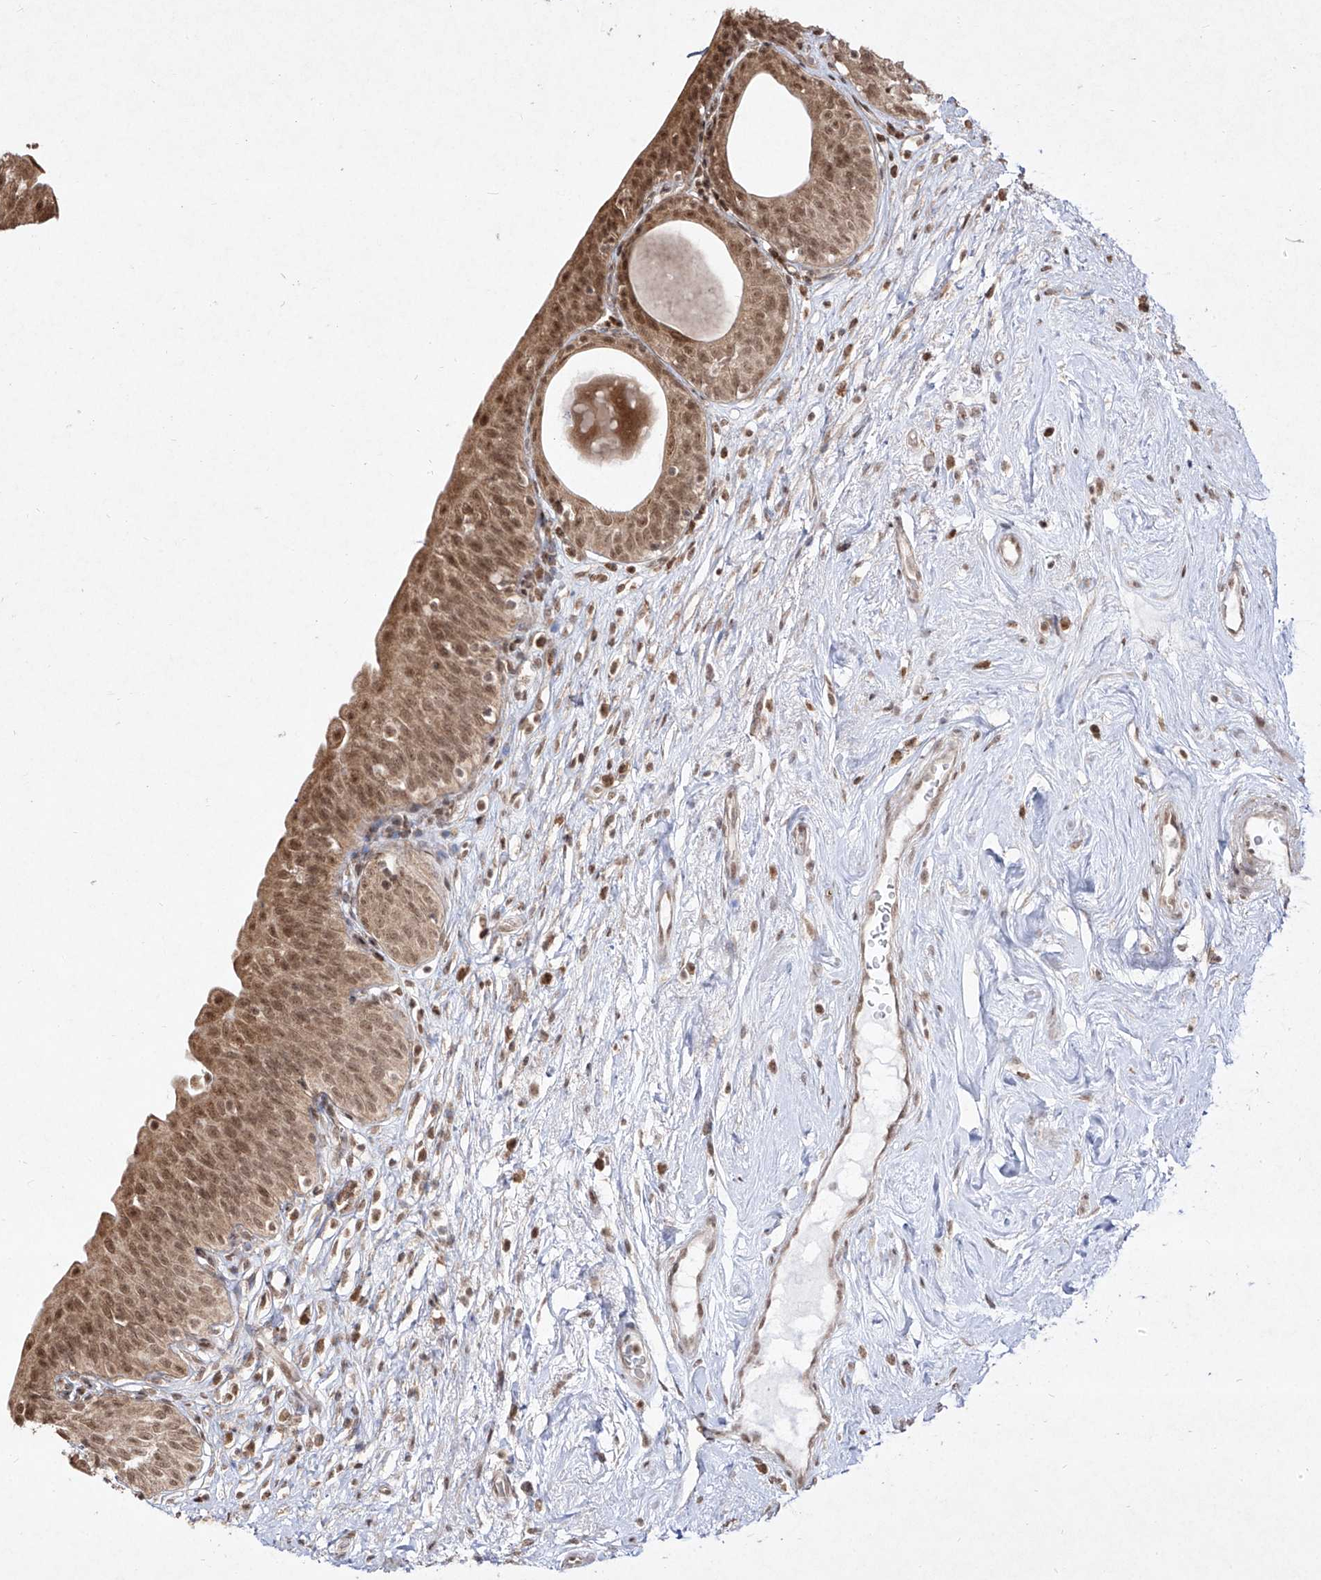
{"staining": {"intensity": "moderate", "quantity": ">75%", "location": "cytoplasmic/membranous,nuclear"}, "tissue": "urinary bladder", "cell_type": "Urothelial cells", "image_type": "normal", "snomed": [{"axis": "morphology", "description": "Normal tissue, NOS"}, {"axis": "topography", "description": "Urinary bladder"}], "caption": "High-magnification brightfield microscopy of benign urinary bladder stained with DAB (3,3'-diaminobenzidine) (brown) and counterstained with hematoxylin (blue). urothelial cells exhibit moderate cytoplasmic/membranous,nuclear staining is appreciated in approximately>75% of cells. (DAB (3,3'-diaminobenzidine) IHC, brown staining for protein, blue staining for nuclei).", "gene": "SNRNP27", "patient": {"sex": "male", "age": 83}}